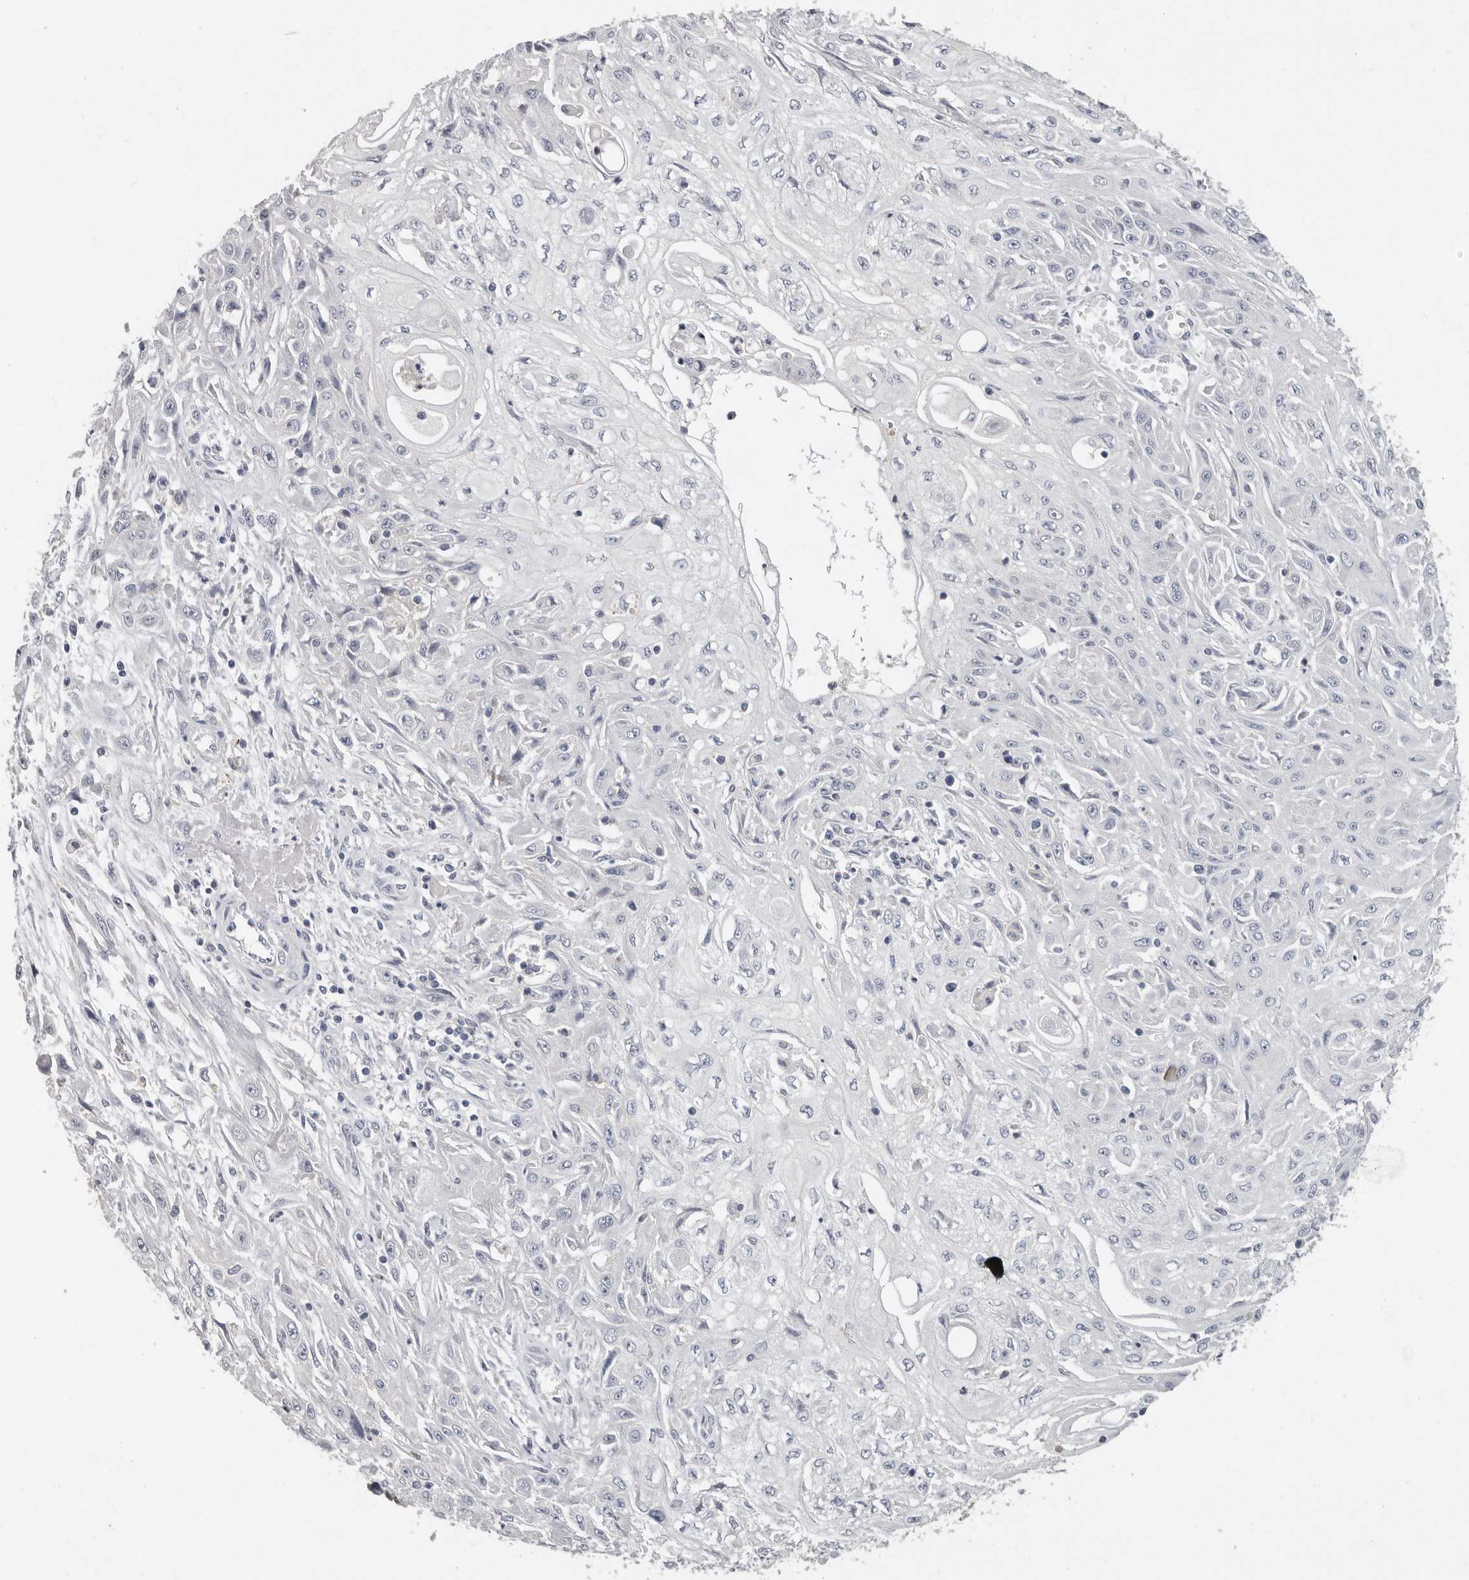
{"staining": {"intensity": "negative", "quantity": "none", "location": "none"}, "tissue": "skin cancer", "cell_type": "Tumor cells", "image_type": "cancer", "snomed": [{"axis": "morphology", "description": "Squamous cell carcinoma, NOS"}, {"axis": "morphology", "description": "Squamous cell carcinoma, metastatic, NOS"}, {"axis": "topography", "description": "Skin"}, {"axis": "topography", "description": "Lymph node"}], "caption": "This image is of skin cancer stained with immunohistochemistry (IHC) to label a protein in brown with the nuclei are counter-stained blue. There is no expression in tumor cells. Brightfield microscopy of immunohistochemistry stained with DAB (brown) and hematoxylin (blue), captured at high magnification.", "gene": "WDTC1", "patient": {"sex": "male", "age": 75}}